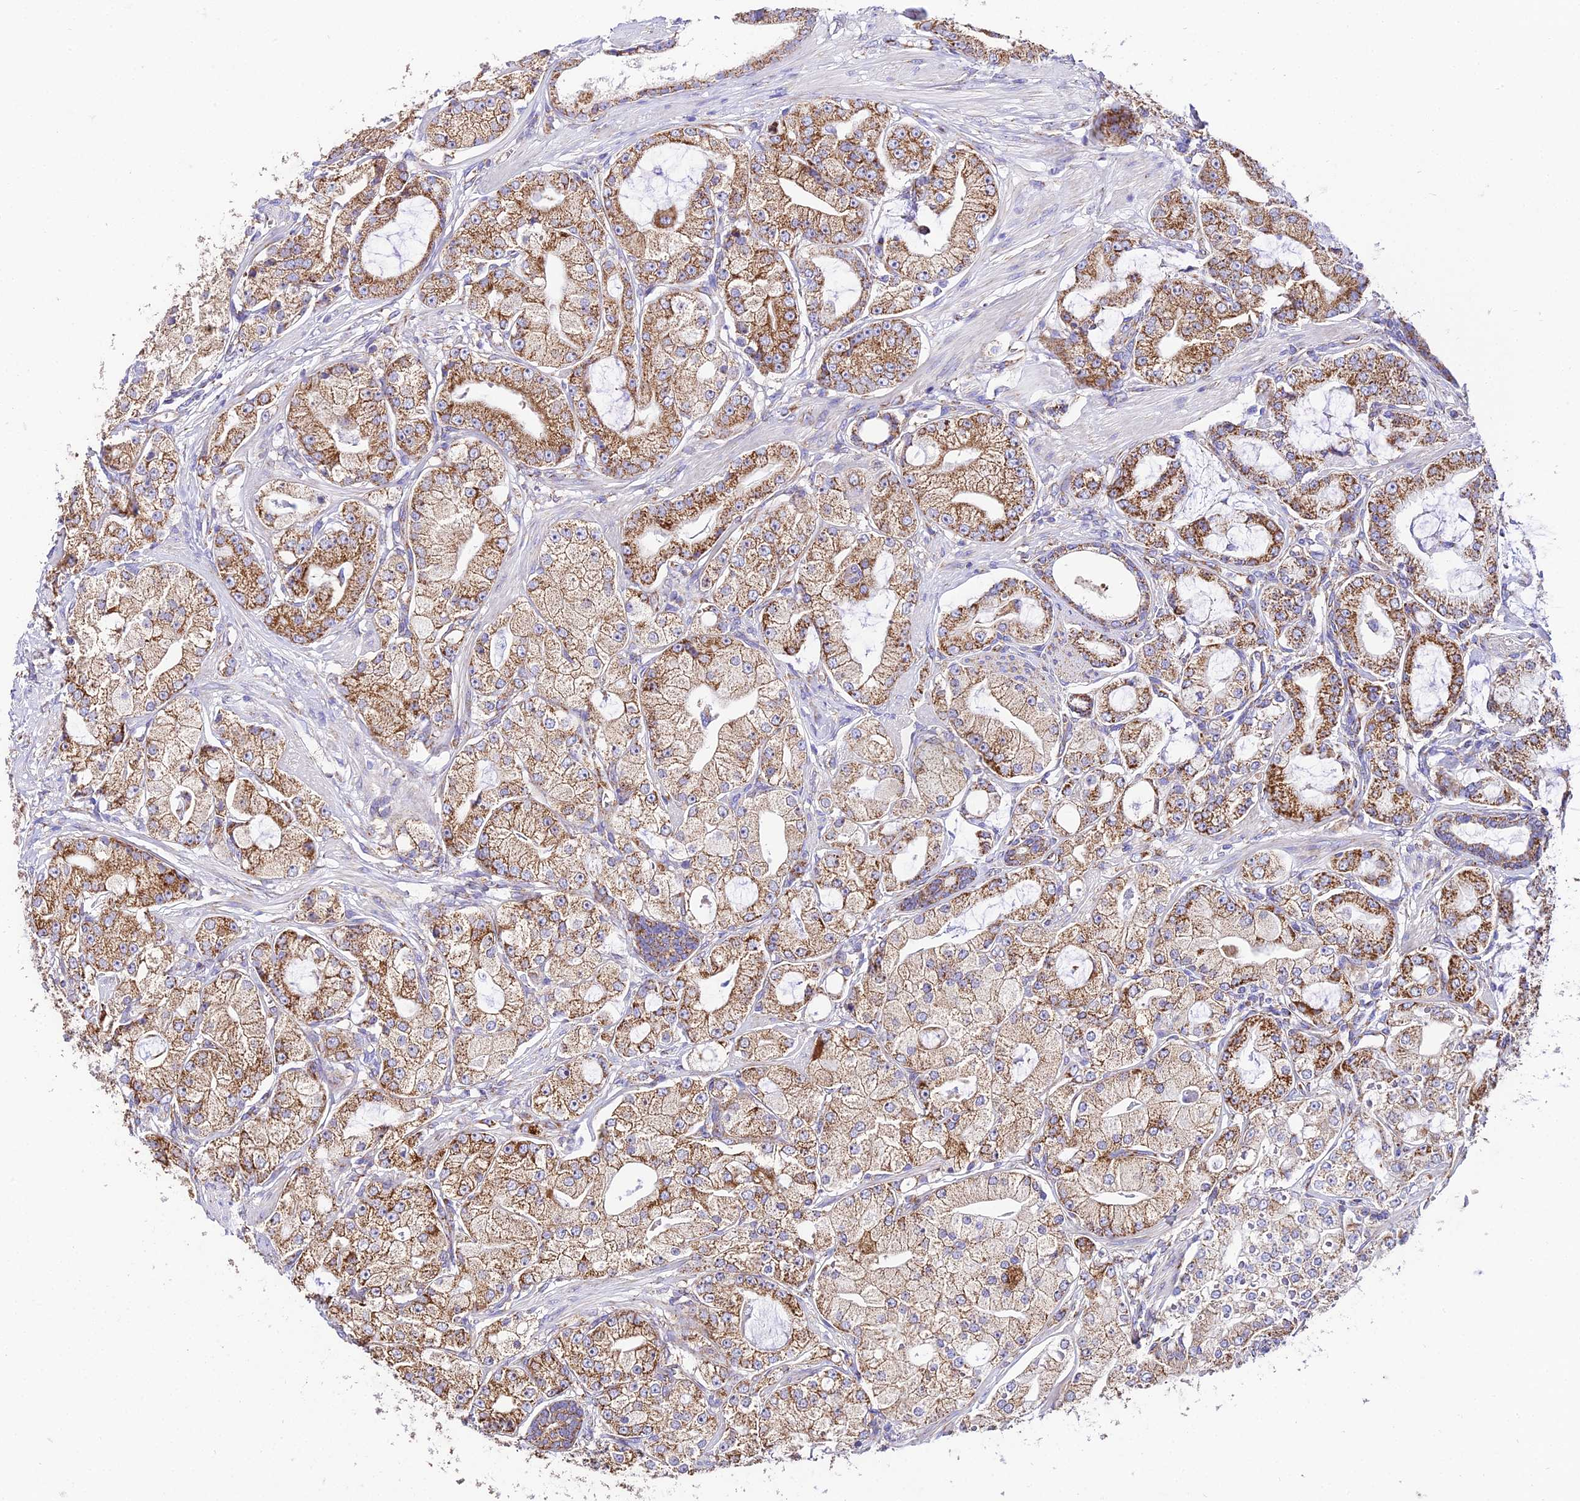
{"staining": {"intensity": "moderate", "quantity": ">75%", "location": "cytoplasmic/membranous"}, "tissue": "prostate cancer", "cell_type": "Tumor cells", "image_type": "cancer", "snomed": [{"axis": "morphology", "description": "Adenocarcinoma, High grade"}, {"axis": "topography", "description": "Prostate"}], "caption": "A histopathology image showing moderate cytoplasmic/membranous expression in approximately >75% of tumor cells in prostate cancer (high-grade adenocarcinoma), as visualized by brown immunohistochemical staining.", "gene": "OCIAD1", "patient": {"sex": "male", "age": 71}}